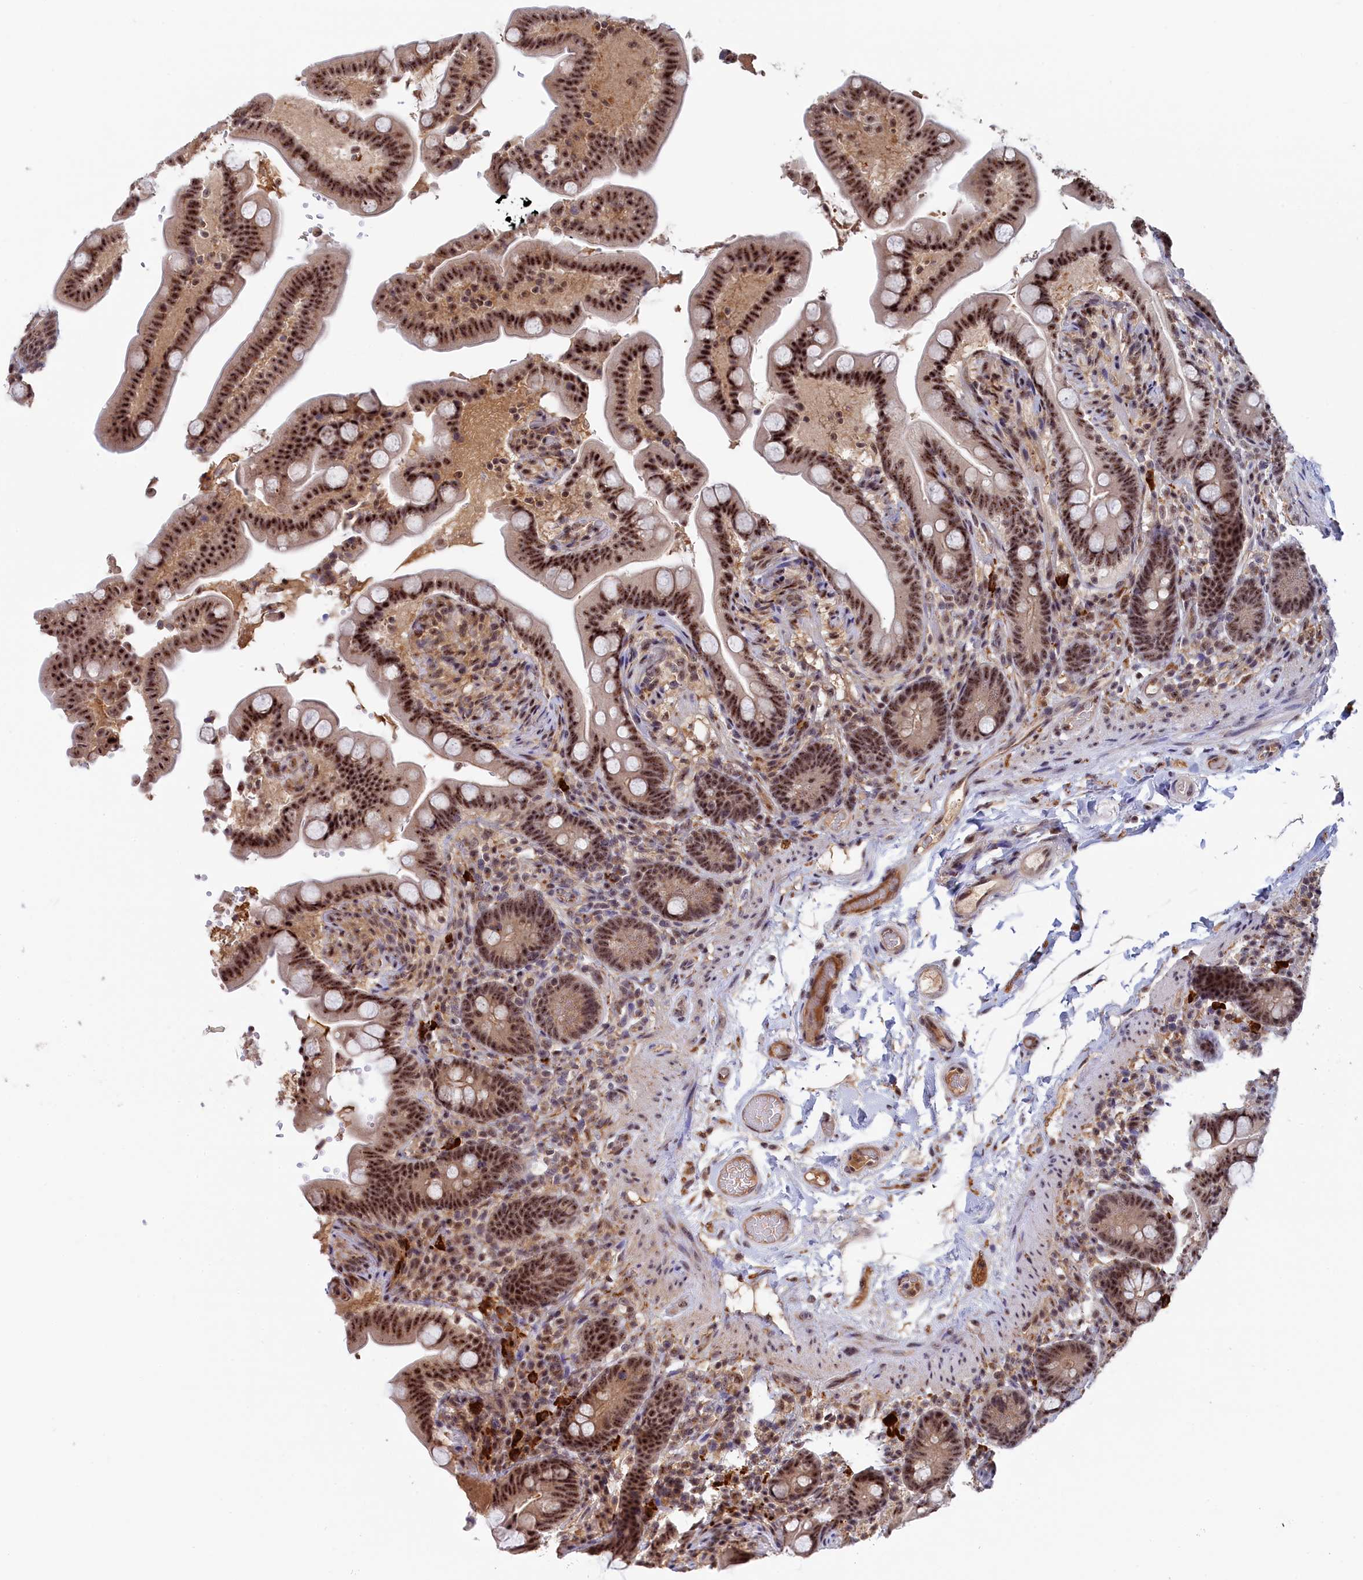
{"staining": {"intensity": "moderate", "quantity": ">75%", "location": "cytoplasmic/membranous"}, "tissue": "colon", "cell_type": "Endothelial cells", "image_type": "normal", "snomed": [{"axis": "morphology", "description": "Normal tissue, NOS"}, {"axis": "topography", "description": "Smooth muscle"}, {"axis": "topography", "description": "Colon"}], "caption": "Human colon stained with a protein marker displays moderate staining in endothelial cells.", "gene": "TAB1", "patient": {"sex": "male", "age": 73}}